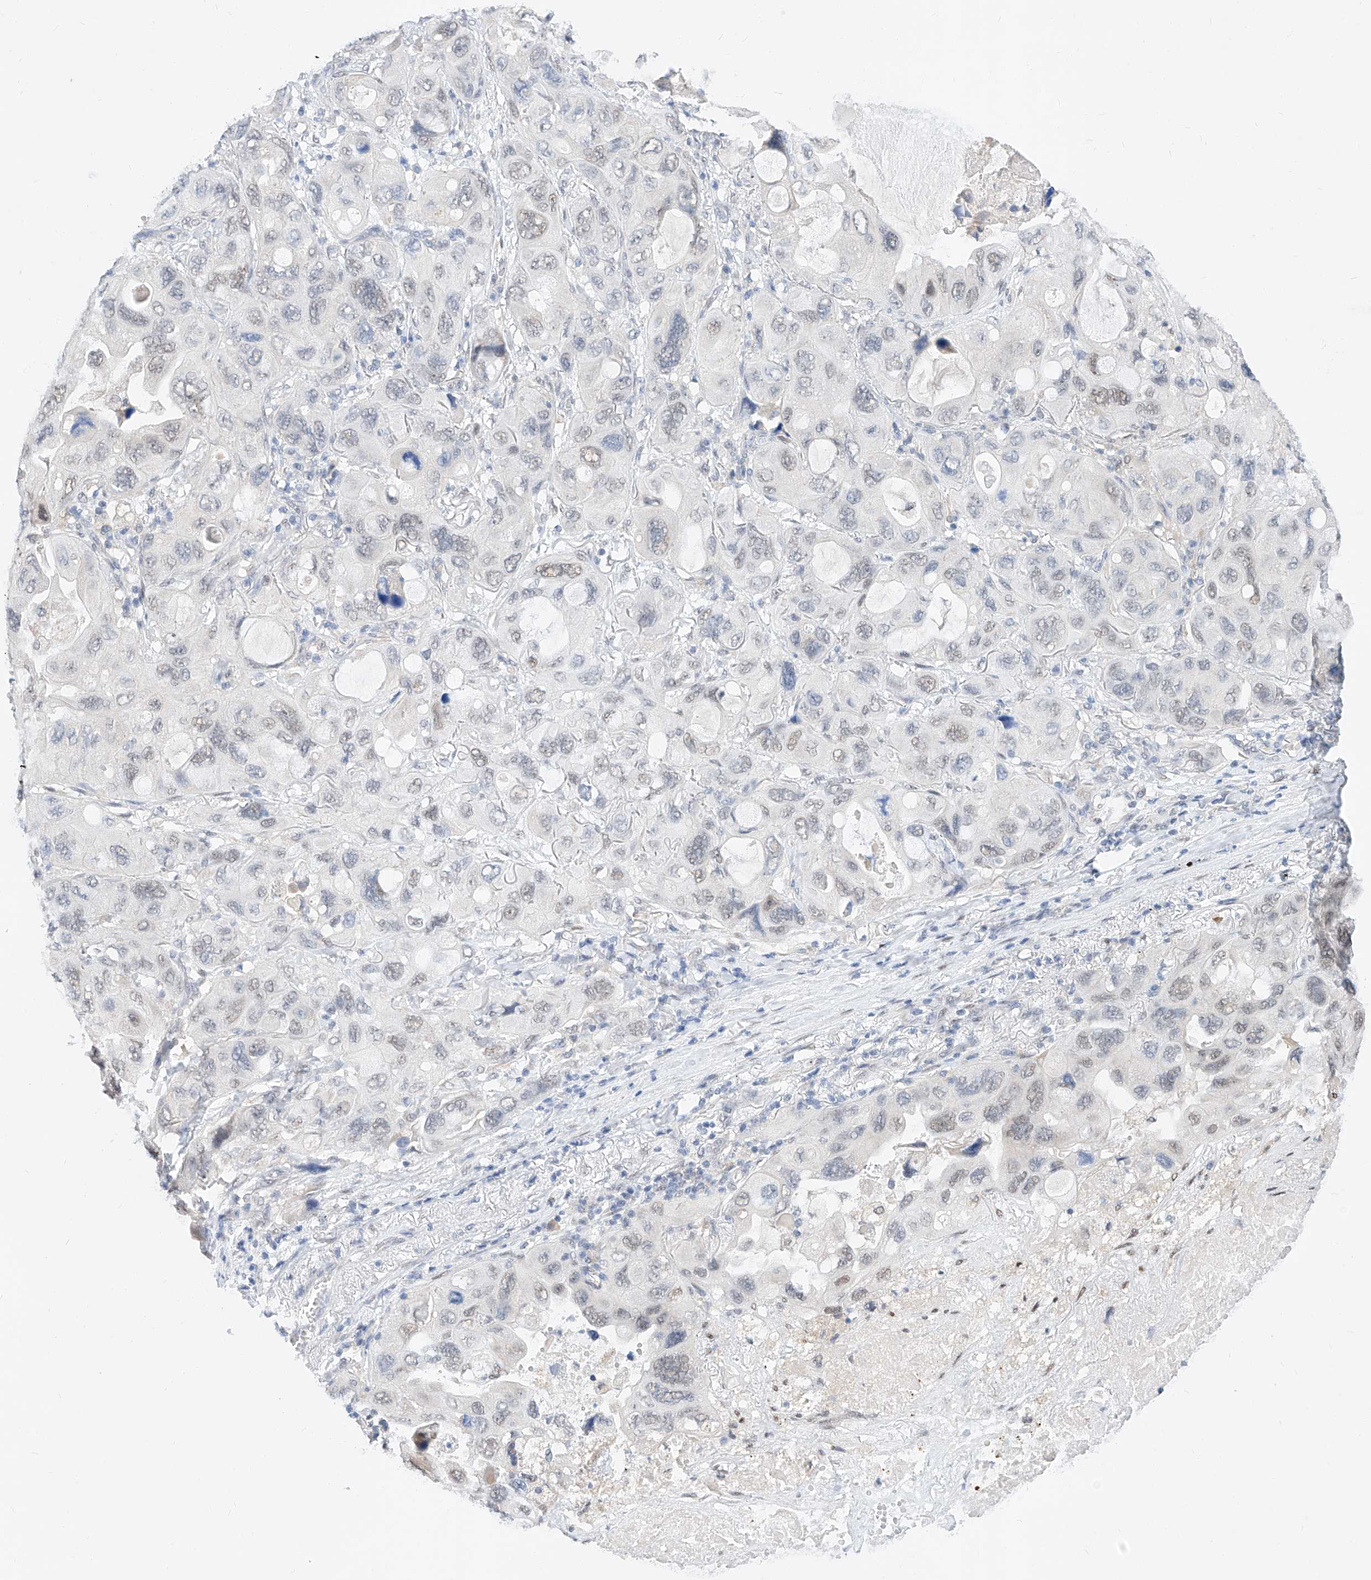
{"staining": {"intensity": "weak", "quantity": "25%-75%", "location": "nuclear"}, "tissue": "lung cancer", "cell_type": "Tumor cells", "image_type": "cancer", "snomed": [{"axis": "morphology", "description": "Squamous cell carcinoma, NOS"}, {"axis": "topography", "description": "Lung"}], "caption": "This image reveals immunohistochemistry staining of squamous cell carcinoma (lung), with low weak nuclear staining in approximately 25%-75% of tumor cells.", "gene": "KCNJ1", "patient": {"sex": "female", "age": 73}}